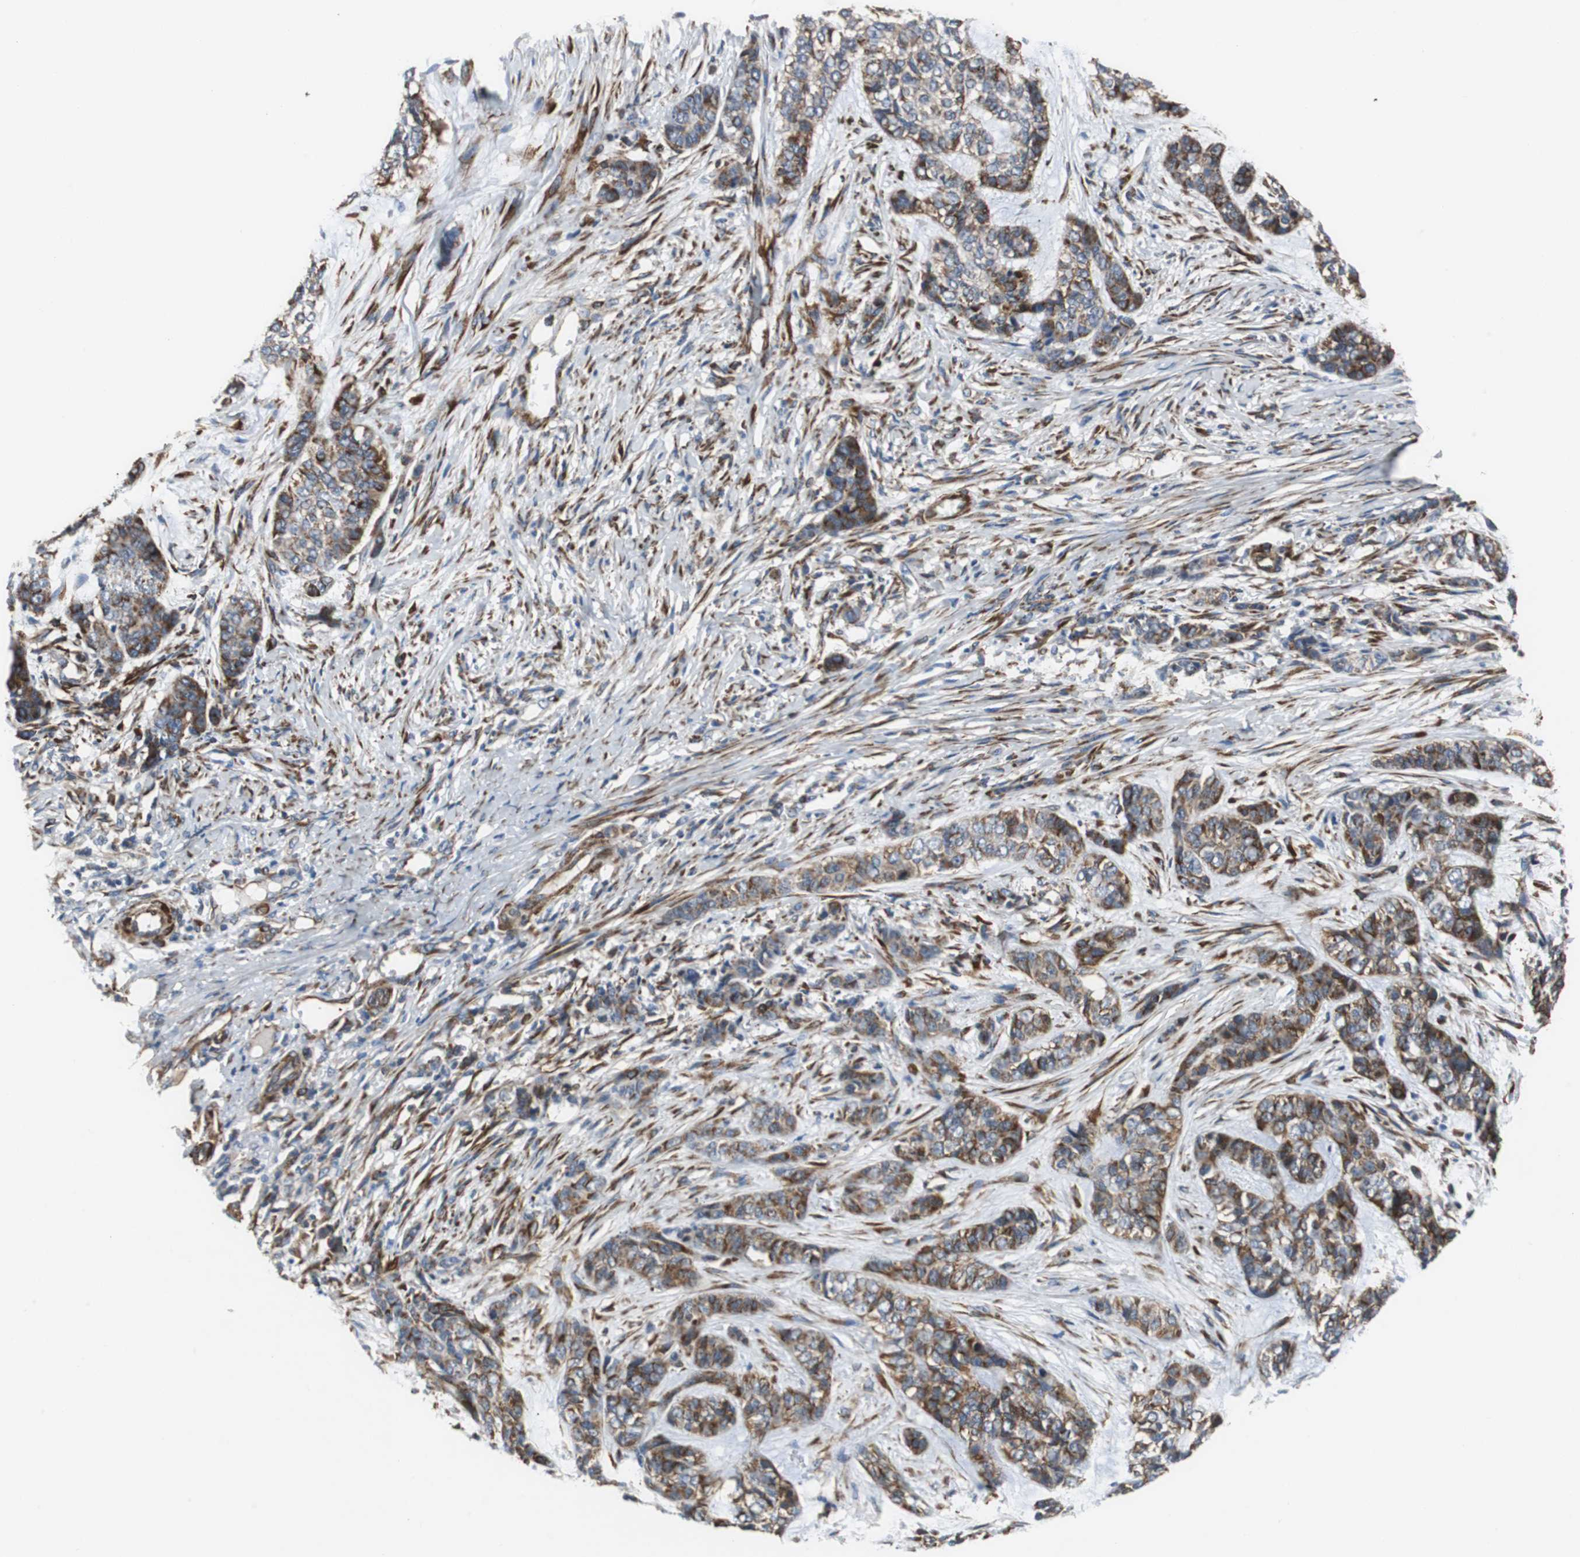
{"staining": {"intensity": "strong", "quantity": ">75%", "location": "cytoplasmic/membranous"}, "tissue": "skin cancer", "cell_type": "Tumor cells", "image_type": "cancer", "snomed": [{"axis": "morphology", "description": "Basal cell carcinoma"}, {"axis": "topography", "description": "Skin"}], "caption": "Skin basal cell carcinoma was stained to show a protein in brown. There is high levels of strong cytoplasmic/membranous positivity in about >75% of tumor cells.", "gene": "ISCU", "patient": {"sex": "female", "age": 64}}